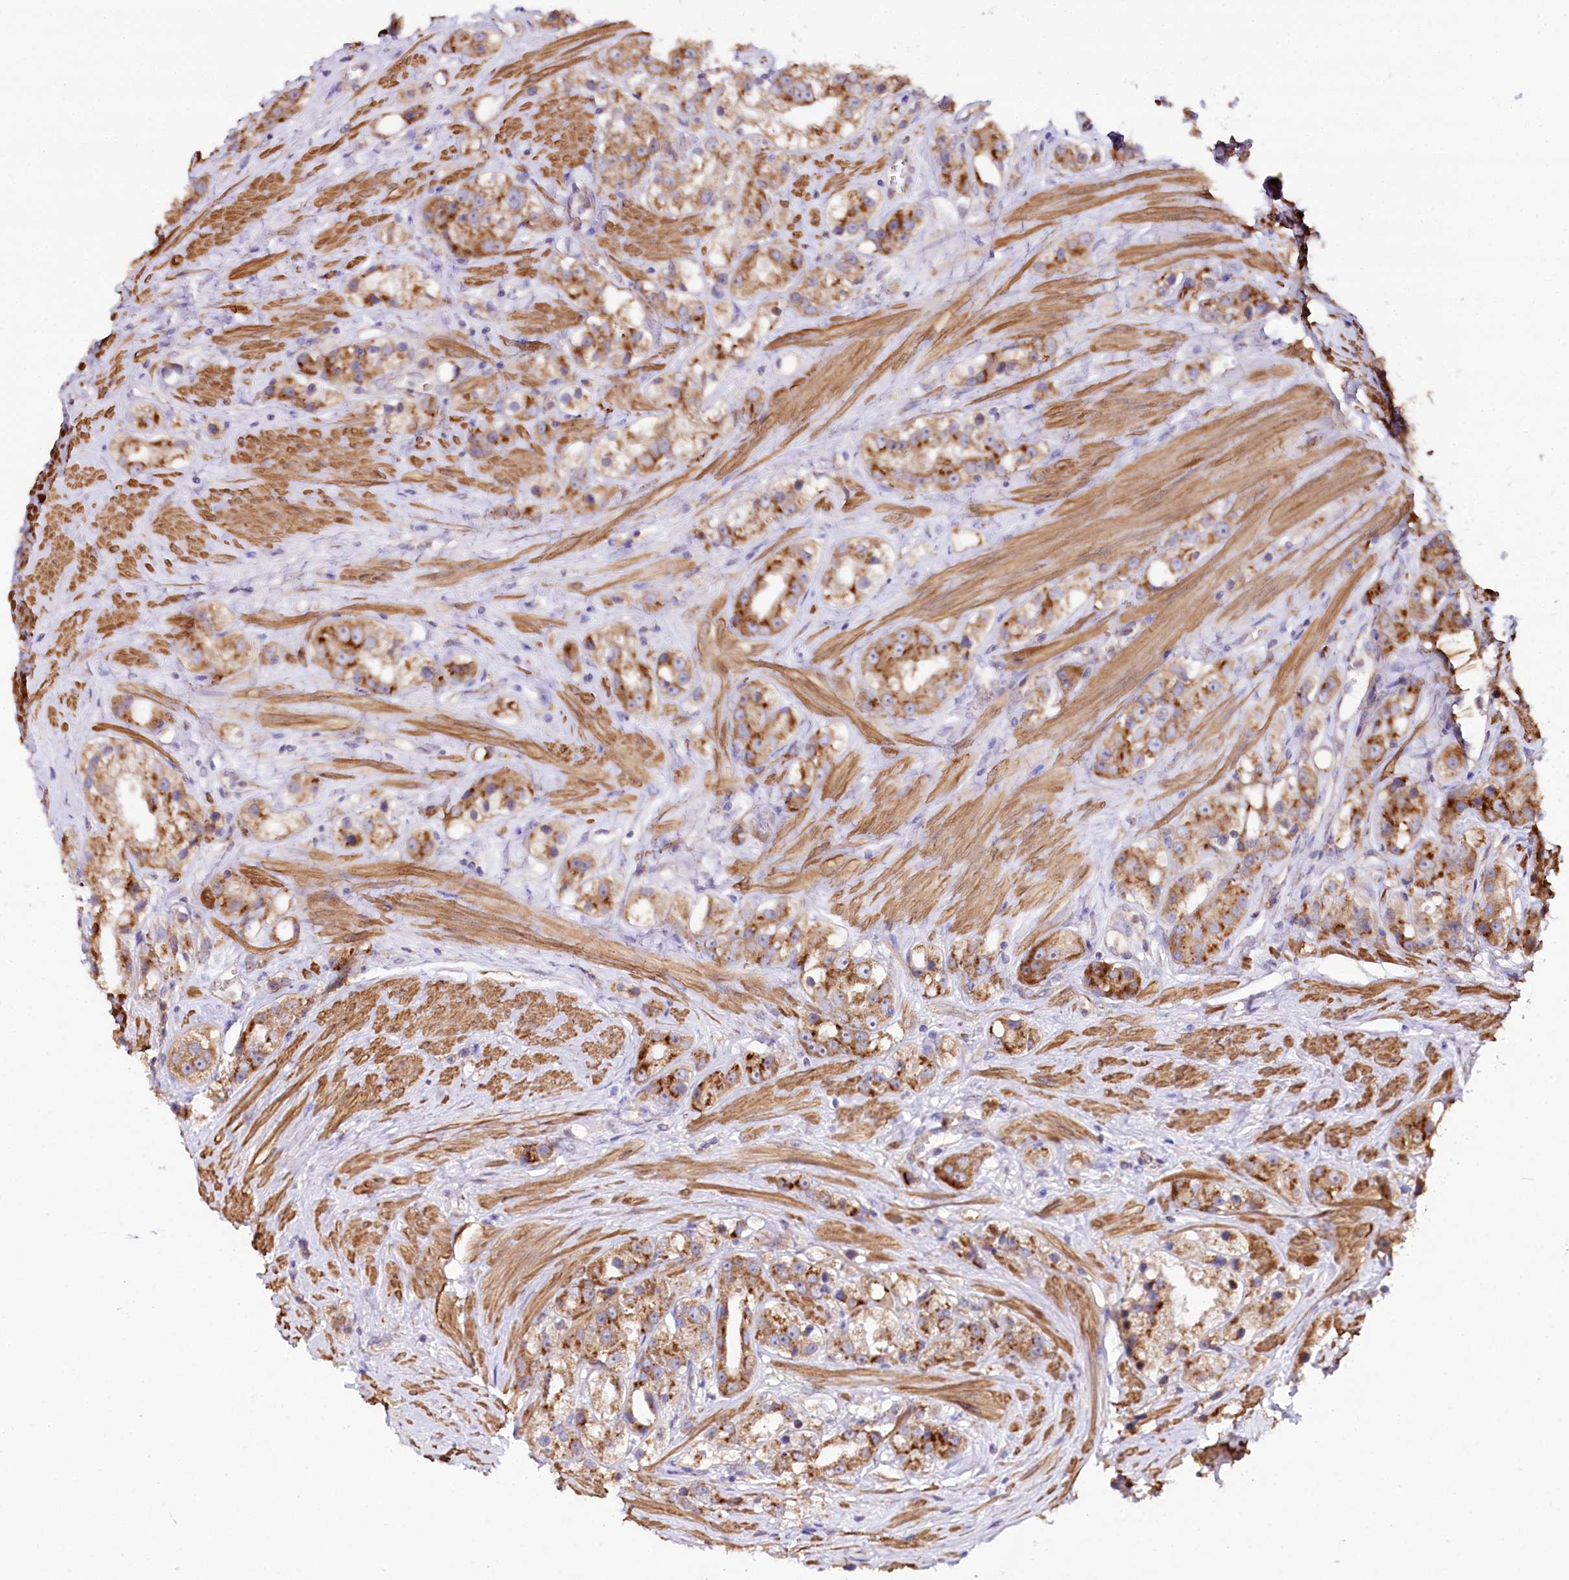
{"staining": {"intensity": "moderate", "quantity": ">75%", "location": "cytoplasmic/membranous"}, "tissue": "prostate cancer", "cell_type": "Tumor cells", "image_type": "cancer", "snomed": [{"axis": "morphology", "description": "Adenocarcinoma, NOS"}, {"axis": "topography", "description": "Prostate"}], "caption": "Adenocarcinoma (prostate) stained for a protein displays moderate cytoplasmic/membranous positivity in tumor cells.", "gene": "STX6", "patient": {"sex": "male", "age": 79}}